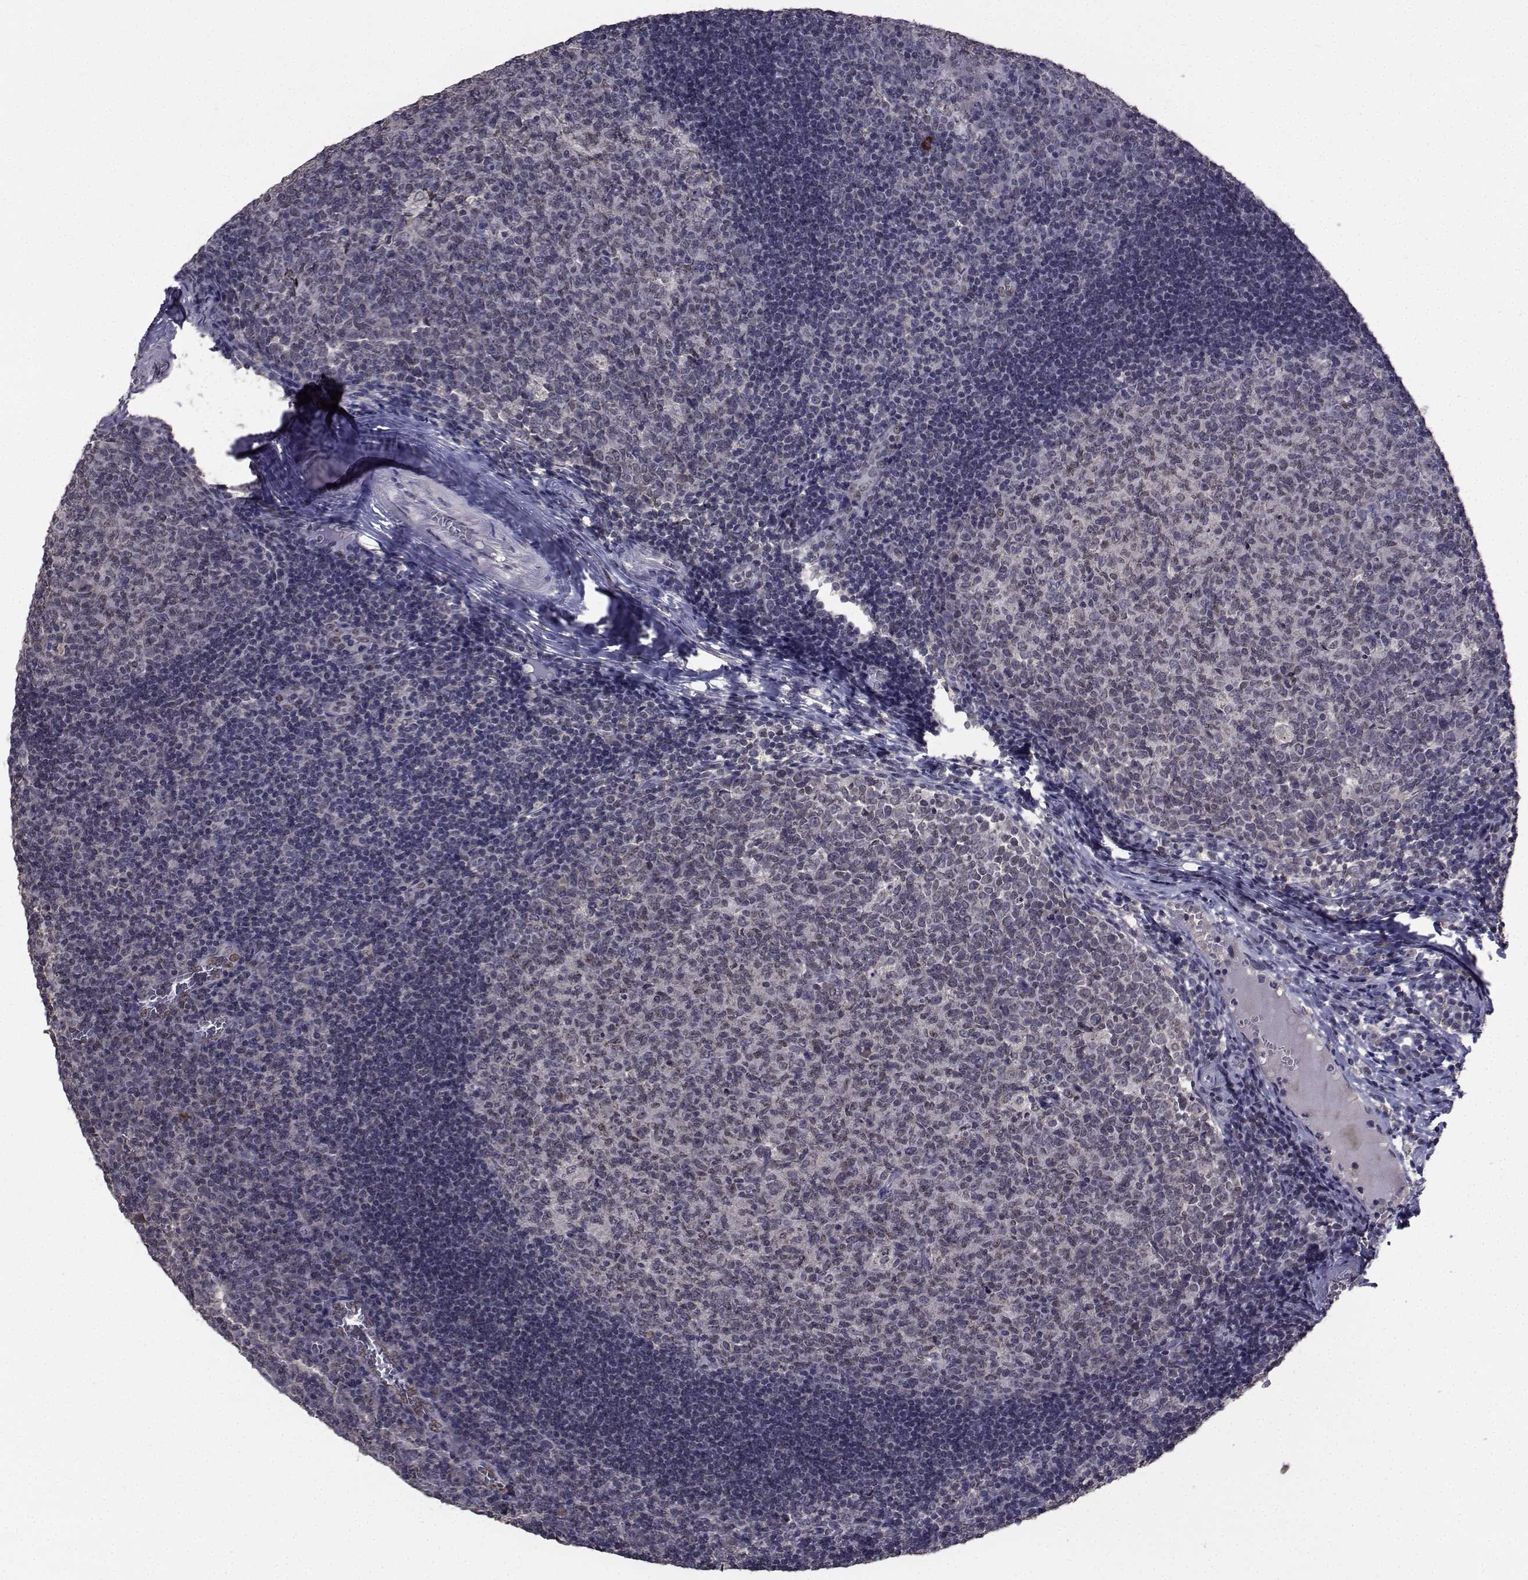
{"staining": {"intensity": "negative", "quantity": "none", "location": "none"}, "tissue": "tonsil", "cell_type": "Germinal center cells", "image_type": "normal", "snomed": [{"axis": "morphology", "description": "Normal tissue, NOS"}, {"axis": "topography", "description": "Tonsil"}], "caption": "This photomicrograph is of benign tonsil stained with immunohistochemistry to label a protein in brown with the nuclei are counter-stained blue. There is no staining in germinal center cells.", "gene": "CYP2S1", "patient": {"sex": "female", "age": 13}}